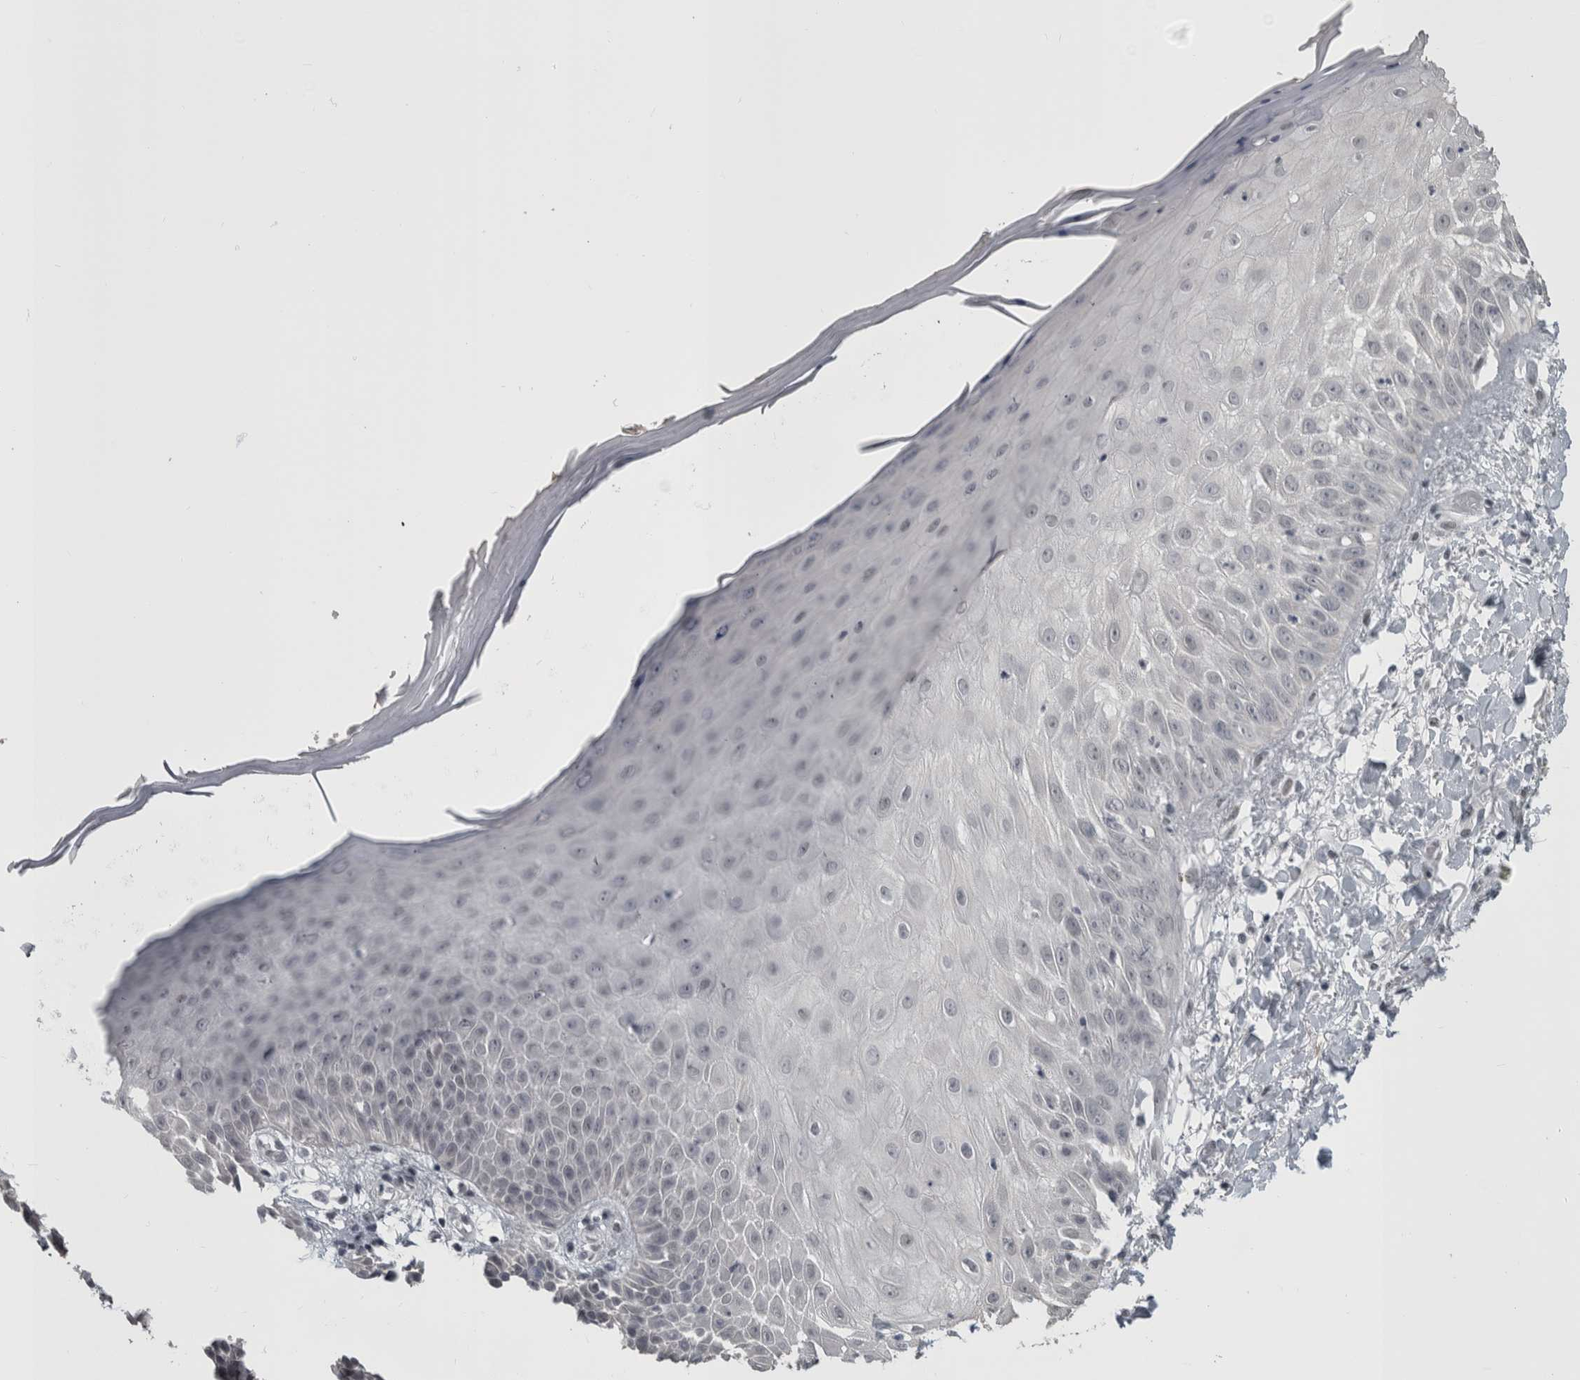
{"staining": {"intensity": "negative", "quantity": "none", "location": "none"}, "tissue": "skin", "cell_type": "Fibroblasts", "image_type": "normal", "snomed": [{"axis": "morphology", "description": "Normal tissue, NOS"}, {"axis": "morphology", "description": "Inflammation, NOS"}, {"axis": "topography", "description": "Skin"}], "caption": "Fibroblasts show no significant protein expression in normal skin. The staining was performed using DAB (3,3'-diaminobenzidine) to visualize the protein expression in brown, while the nuclei were stained in blue with hematoxylin (Magnification: 20x).", "gene": "ARID4B", "patient": {"sex": "female", "age": 44}}